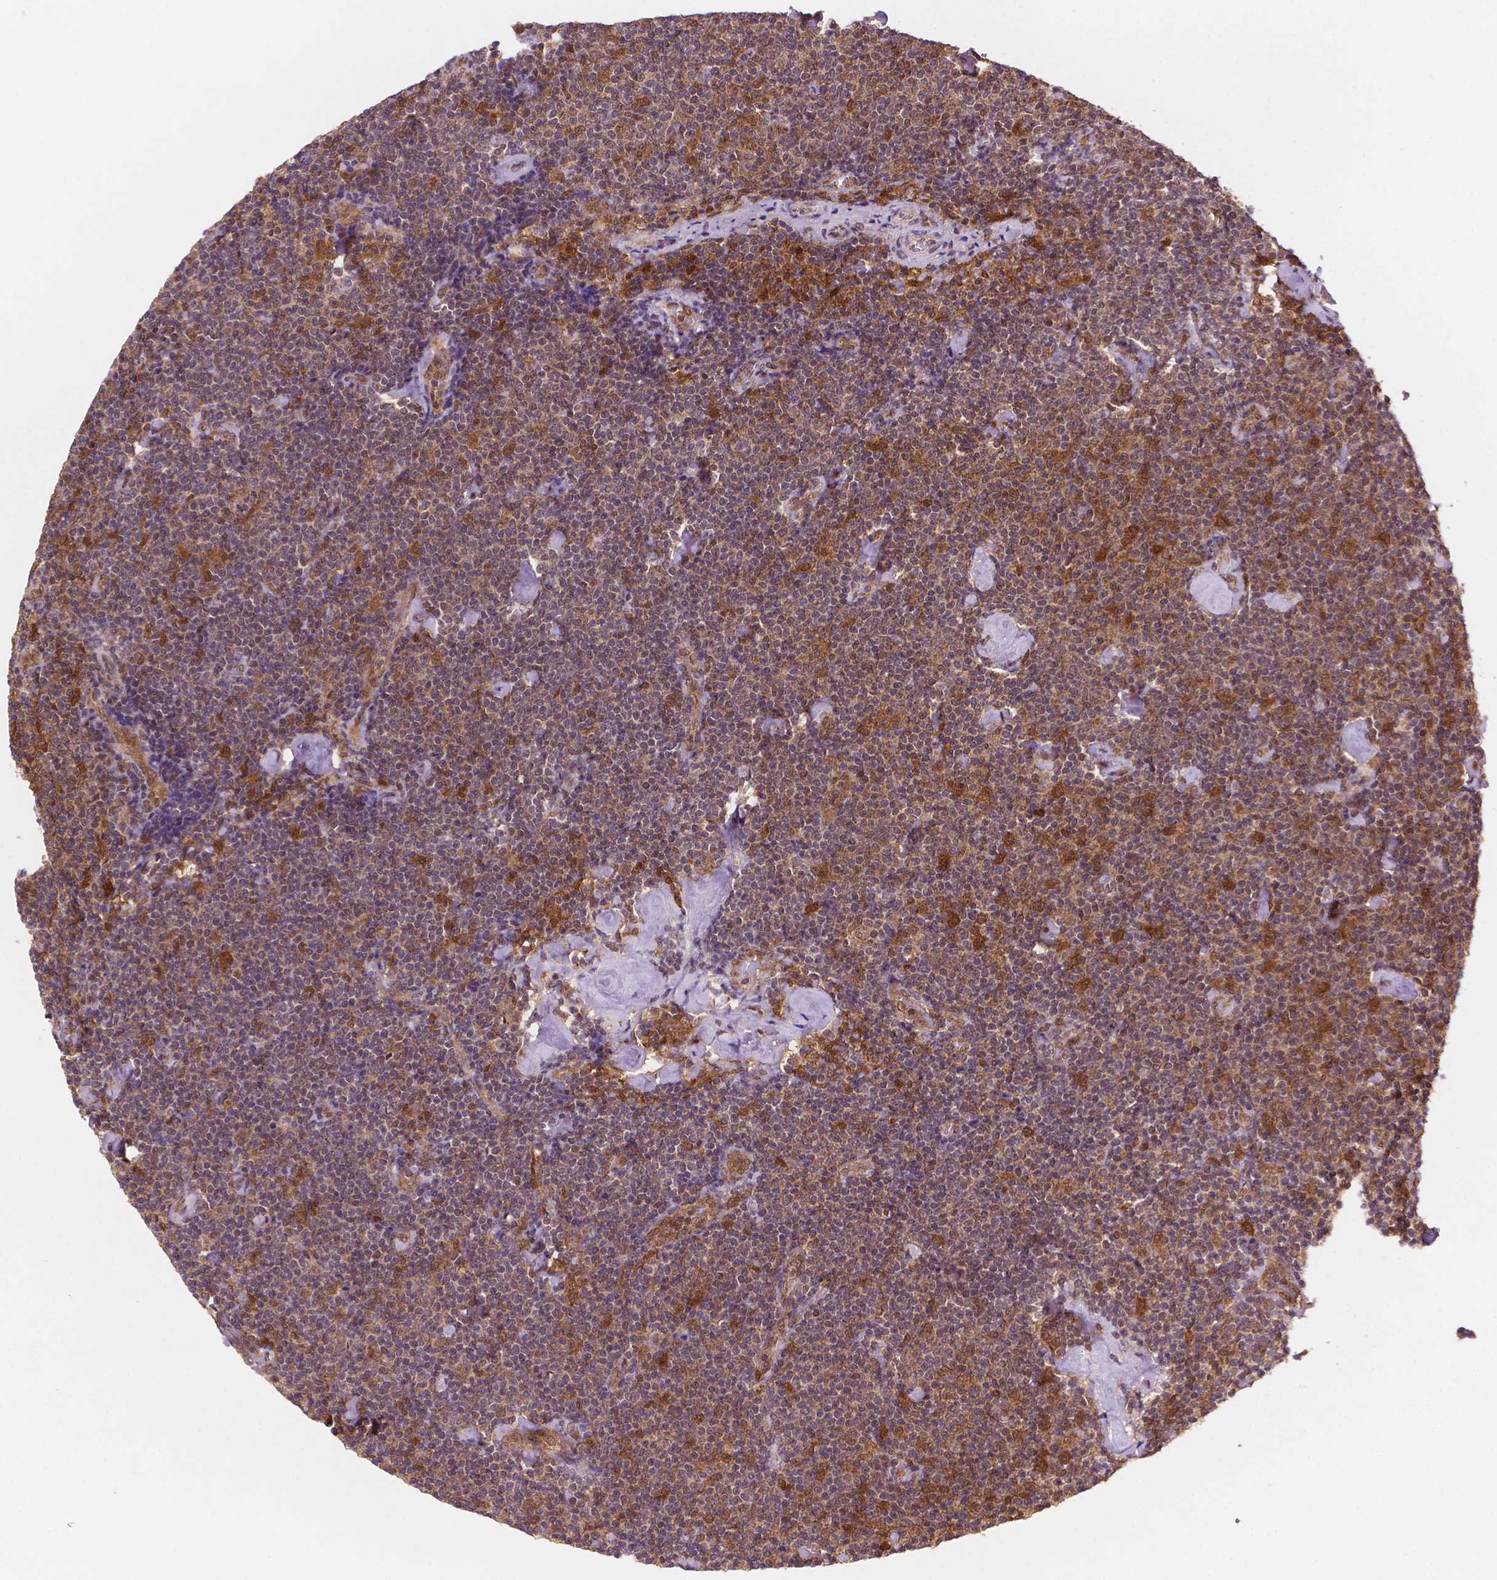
{"staining": {"intensity": "moderate", "quantity": ">75%", "location": "cytoplasmic/membranous,nuclear"}, "tissue": "lymphoma", "cell_type": "Tumor cells", "image_type": "cancer", "snomed": [{"axis": "morphology", "description": "Malignant lymphoma, non-Hodgkin's type, Low grade"}, {"axis": "topography", "description": "Lymph node"}], "caption": "Brown immunohistochemical staining in low-grade malignant lymphoma, non-Hodgkin's type shows moderate cytoplasmic/membranous and nuclear positivity in about >75% of tumor cells.", "gene": "UBE2L6", "patient": {"sex": "male", "age": 81}}